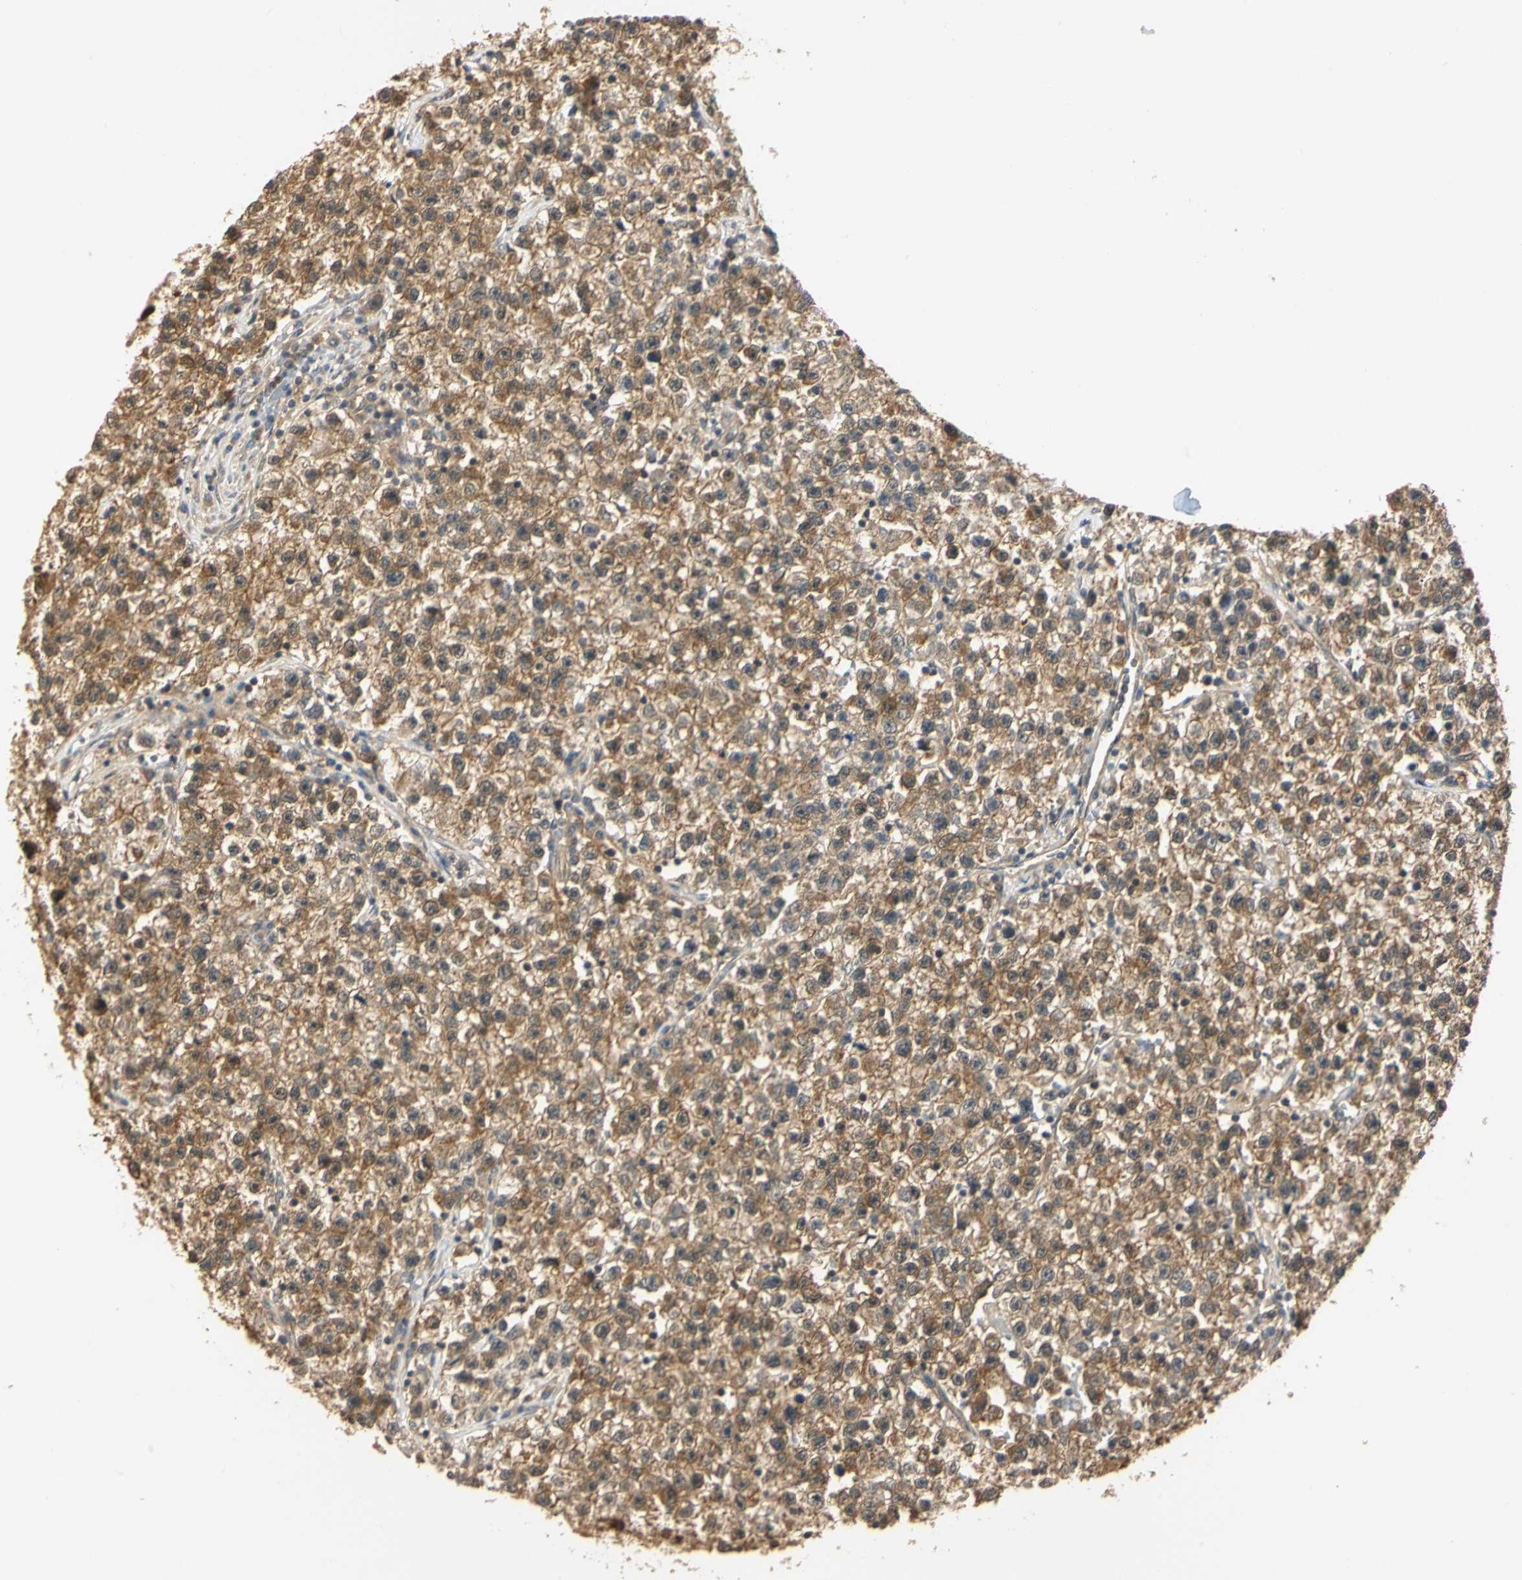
{"staining": {"intensity": "moderate", "quantity": ">75%", "location": "cytoplasmic/membranous"}, "tissue": "testis cancer", "cell_type": "Tumor cells", "image_type": "cancer", "snomed": [{"axis": "morphology", "description": "Seminoma, NOS"}, {"axis": "topography", "description": "Testis"}], "caption": "Protein staining exhibits moderate cytoplasmic/membranous positivity in approximately >75% of tumor cells in seminoma (testis).", "gene": "UBE2Z", "patient": {"sex": "male", "age": 22}}